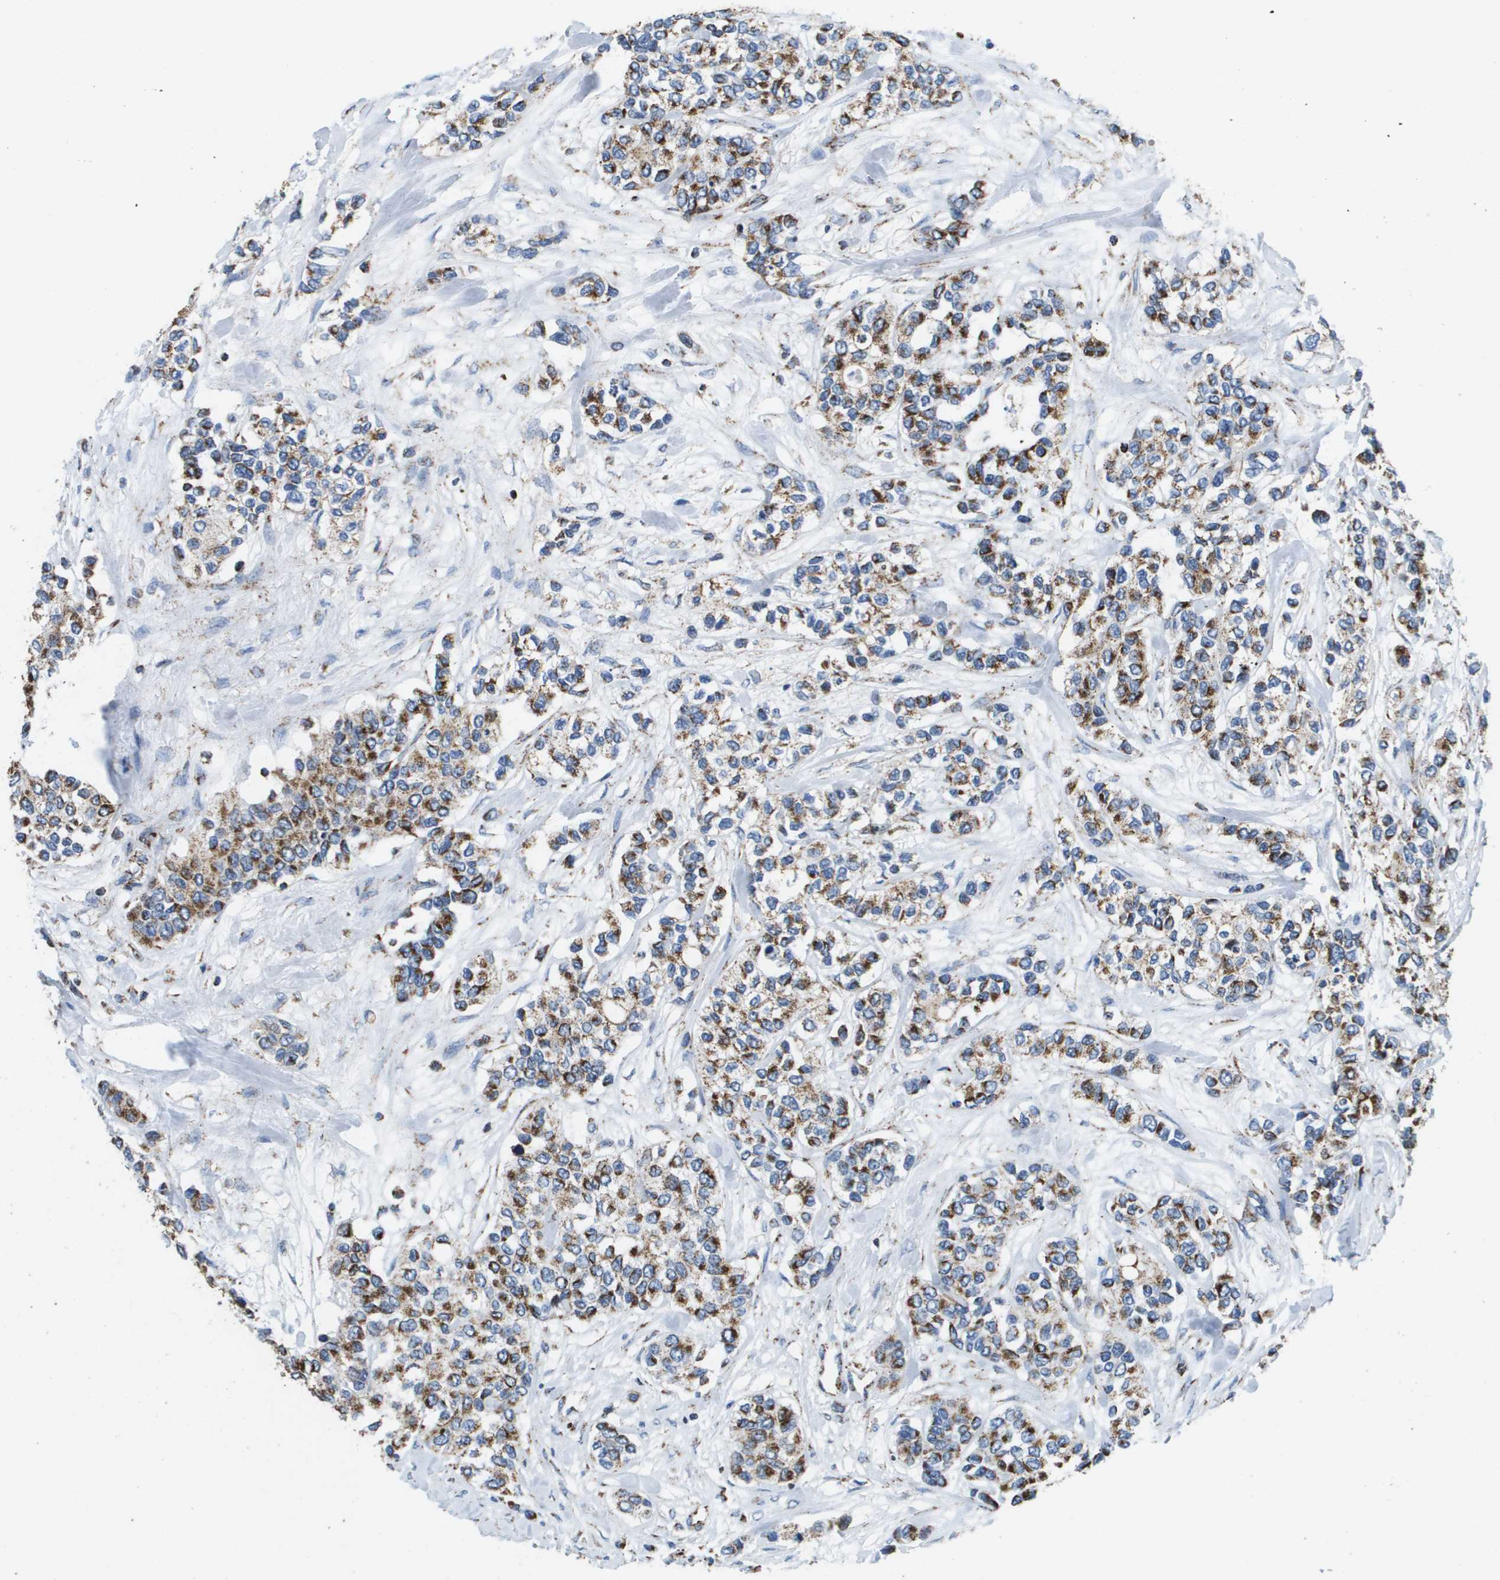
{"staining": {"intensity": "strong", "quantity": ">75%", "location": "cytoplasmic/membranous"}, "tissue": "urothelial cancer", "cell_type": "Tumor cells", "image_type": "cancer", "snomed": [{"axis": "morphology", "description": "Urothelial carcinoma, High grade"}, {"axis": "topography", "description": "Urinary bladder"}], "caption": "Strong cytoplasmic/membranous protein staining is appreciated in approximately >75% of tumor cells in urothelial carcinoma (high-grade). Using DAB (brown) and hematoxylin (blue) stains, captured at high magnification using brightfield microscopy.", "gene": "ATP5F1B", "patient": {"sex": "female", "age": 56}}